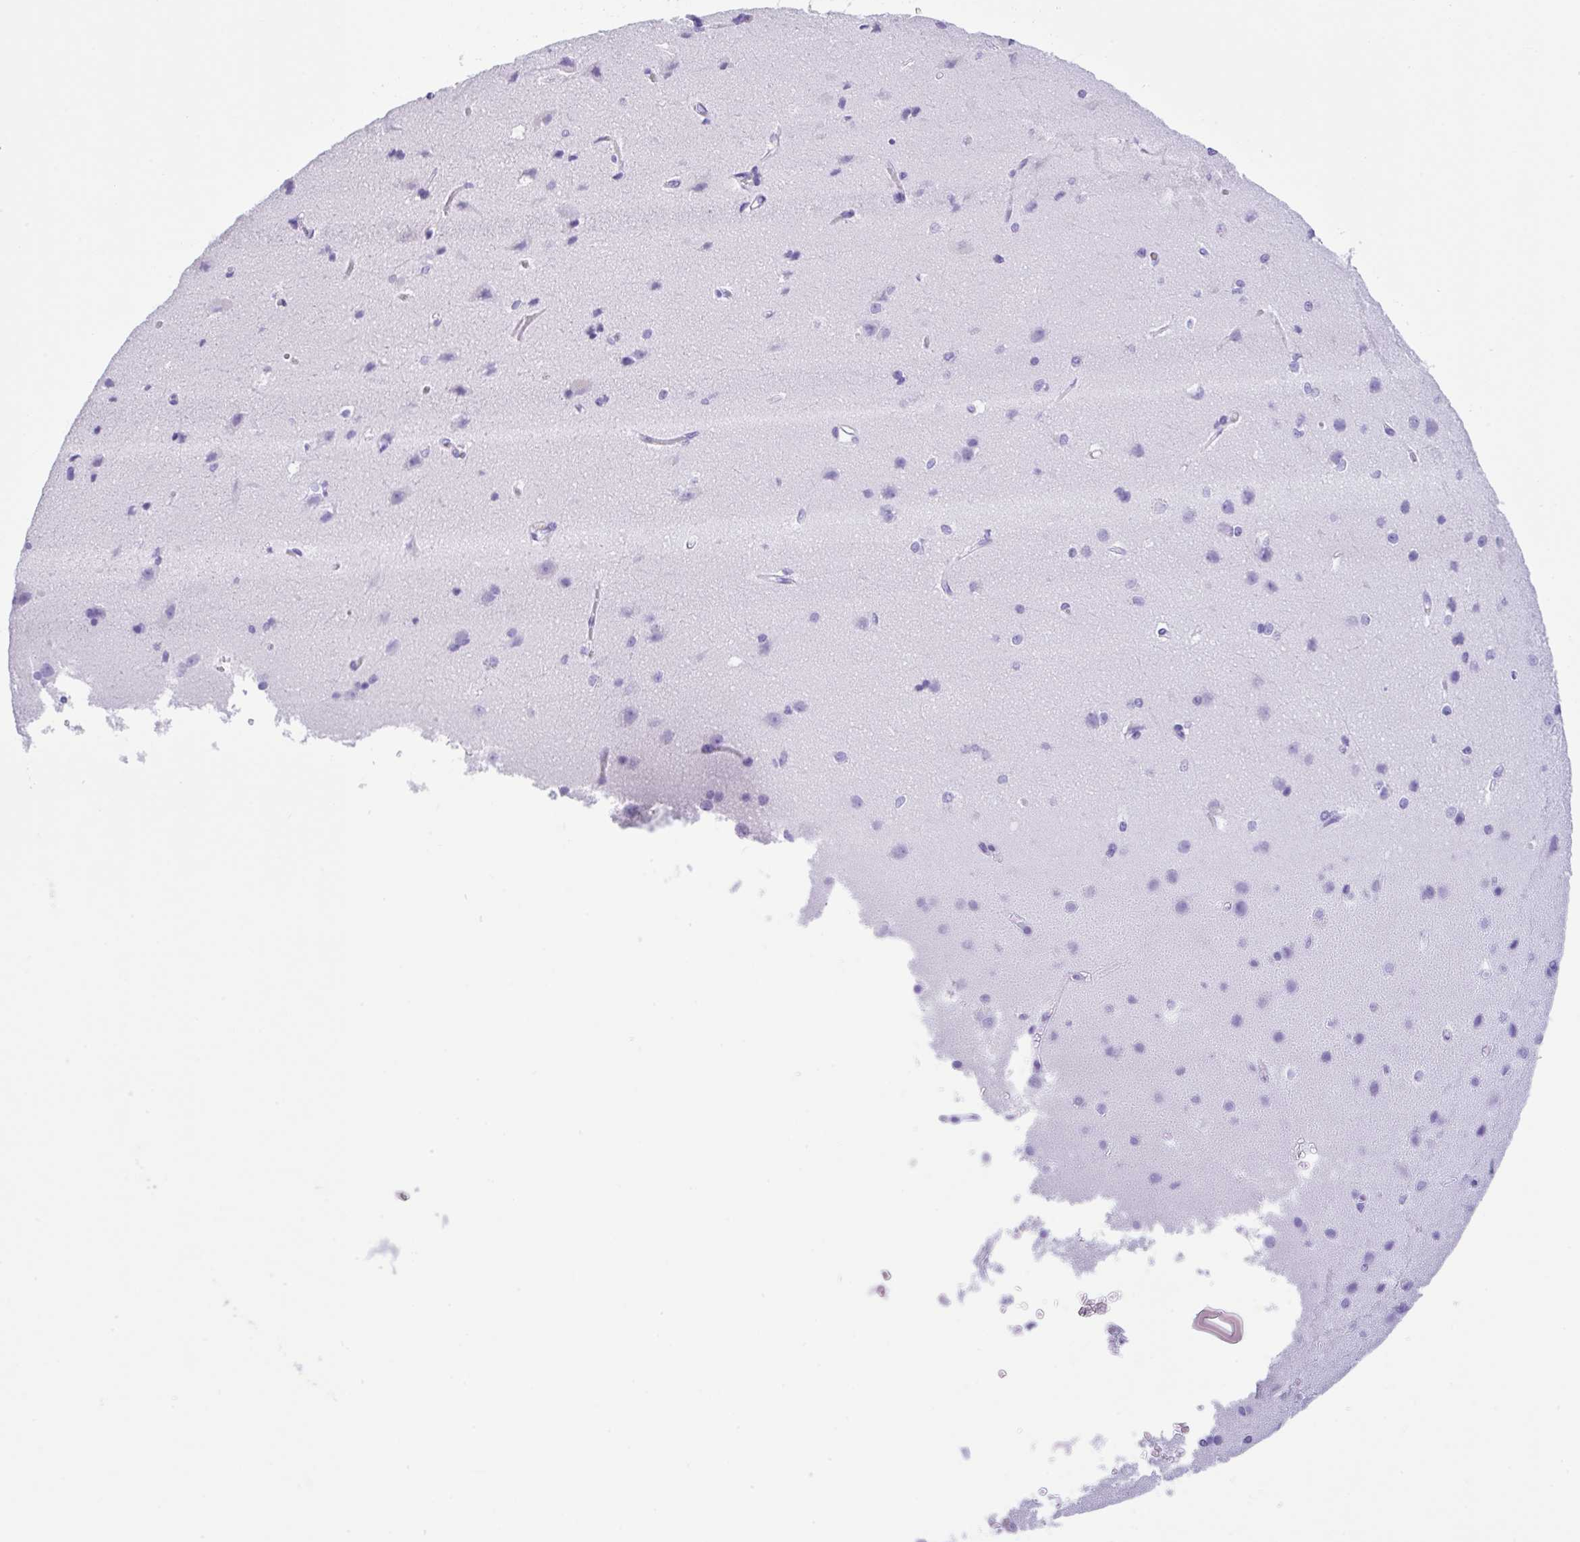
{"staining": {"intensity": "negative", "quantity": "none", "location": "none"}, "tissue": "cerebral cortex", "cell_type": "Endothelial cells", "image_type": "normal", "snomed": [{"axis": "morphology", "description": "Normal tissue, NOS"}, {"axis": "topography", "description": "Cerebral cortex"}], "caption": "The immunohistochemistry histopathology image has no significant positivity in endothelial cells of cerebral cortex.", "gene": "CPA1", "patient": {"sex": "male", "age": 37}}